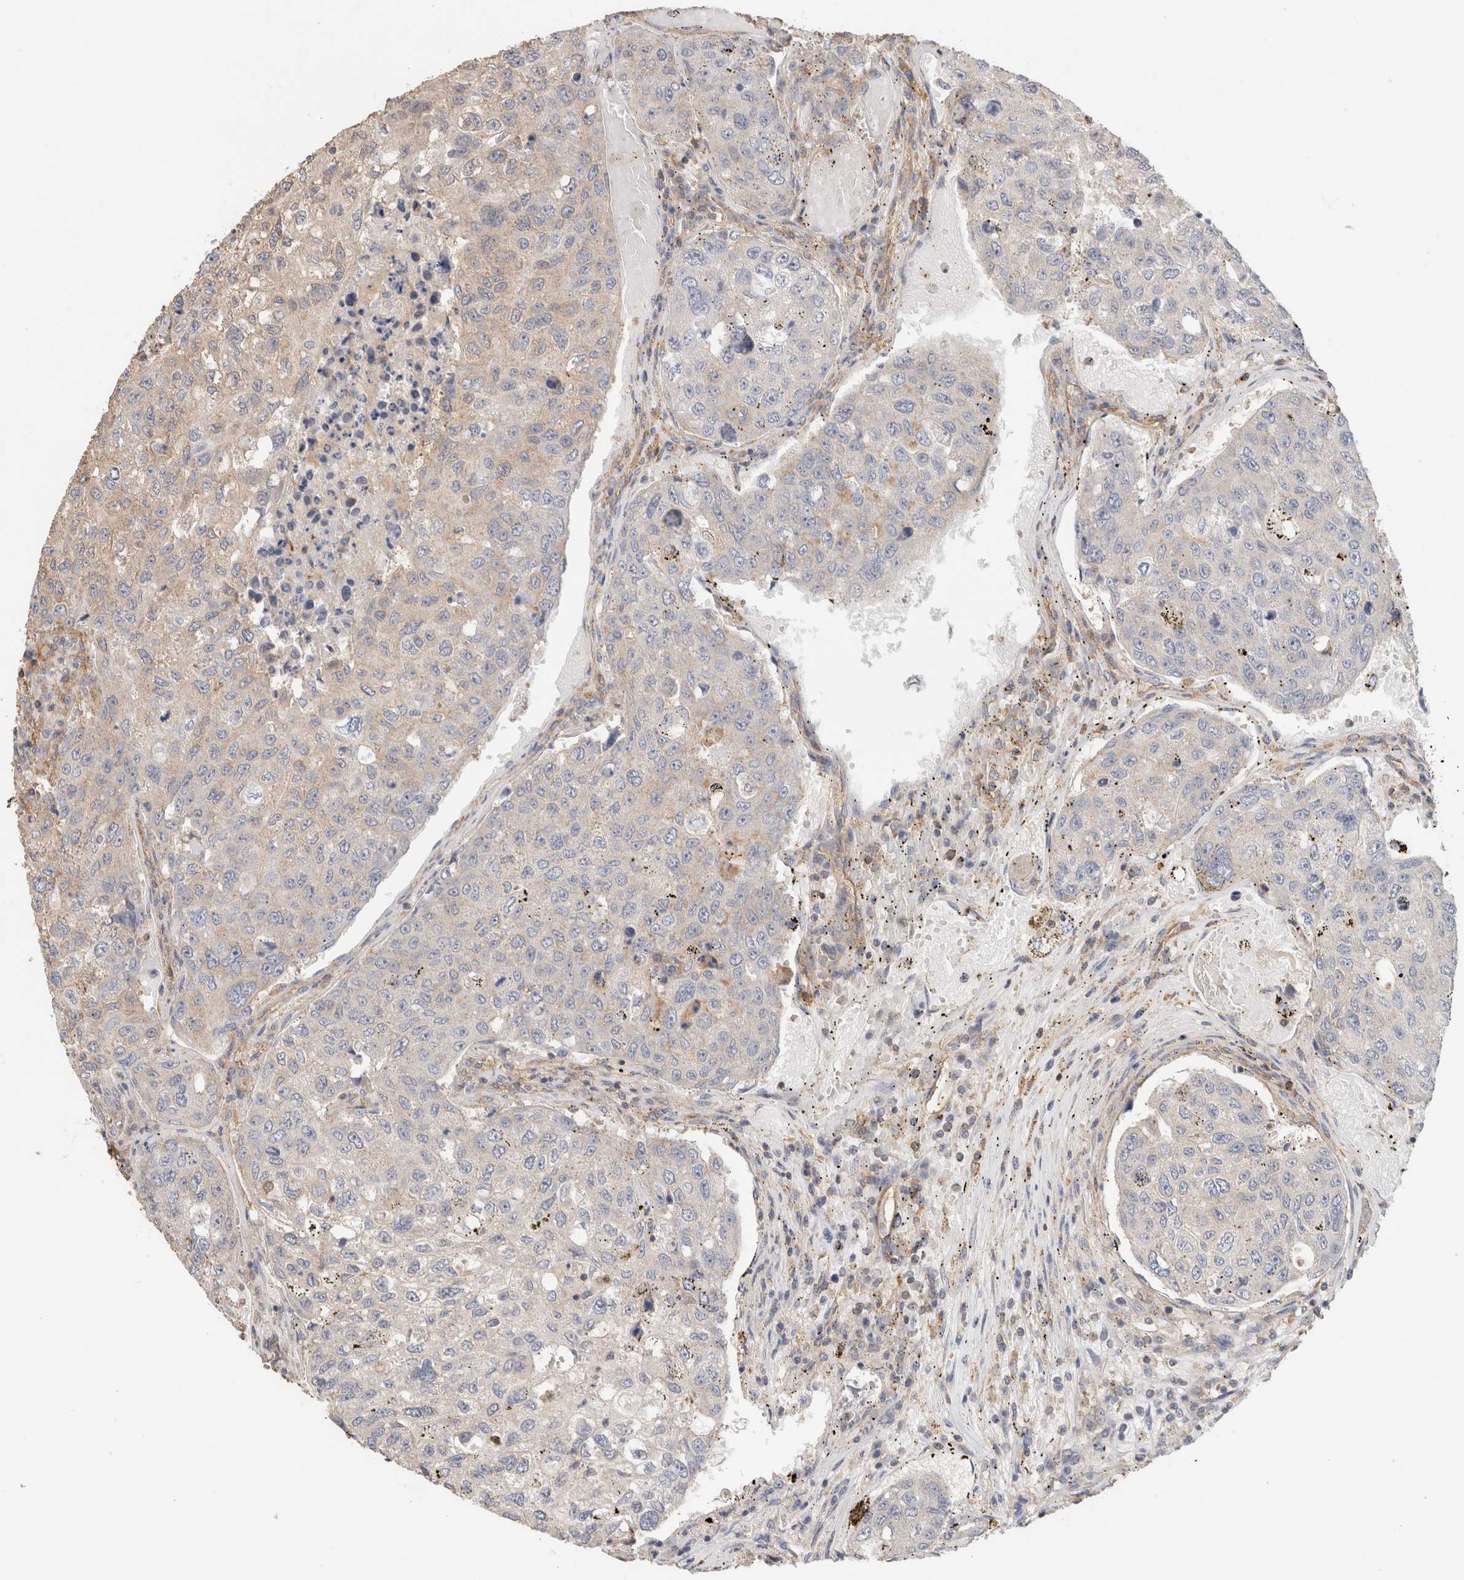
{"staining": {"intensity": "weak", "quantity": "<25%", "location": "cytoplasmic/membranous"}, "tissue": "urothelial cancer", "cell_type": "Tumor cells", "image_type": "cancer", "snomed": [{"axis": "morphology", "description": "Urothelial carcinoma, High grade"}, {"axis": "topography", "description": "Lymph node"}, {"axis": "topography", "description": "Urinary bladder"}], "caption": "Immunohistochemical staining of urothelial carcinoma (high-grade) exhibits no significant positivity in tumor cells.", "gene": "CFAP418", "patient": {"sex": "male", "age": 51}}